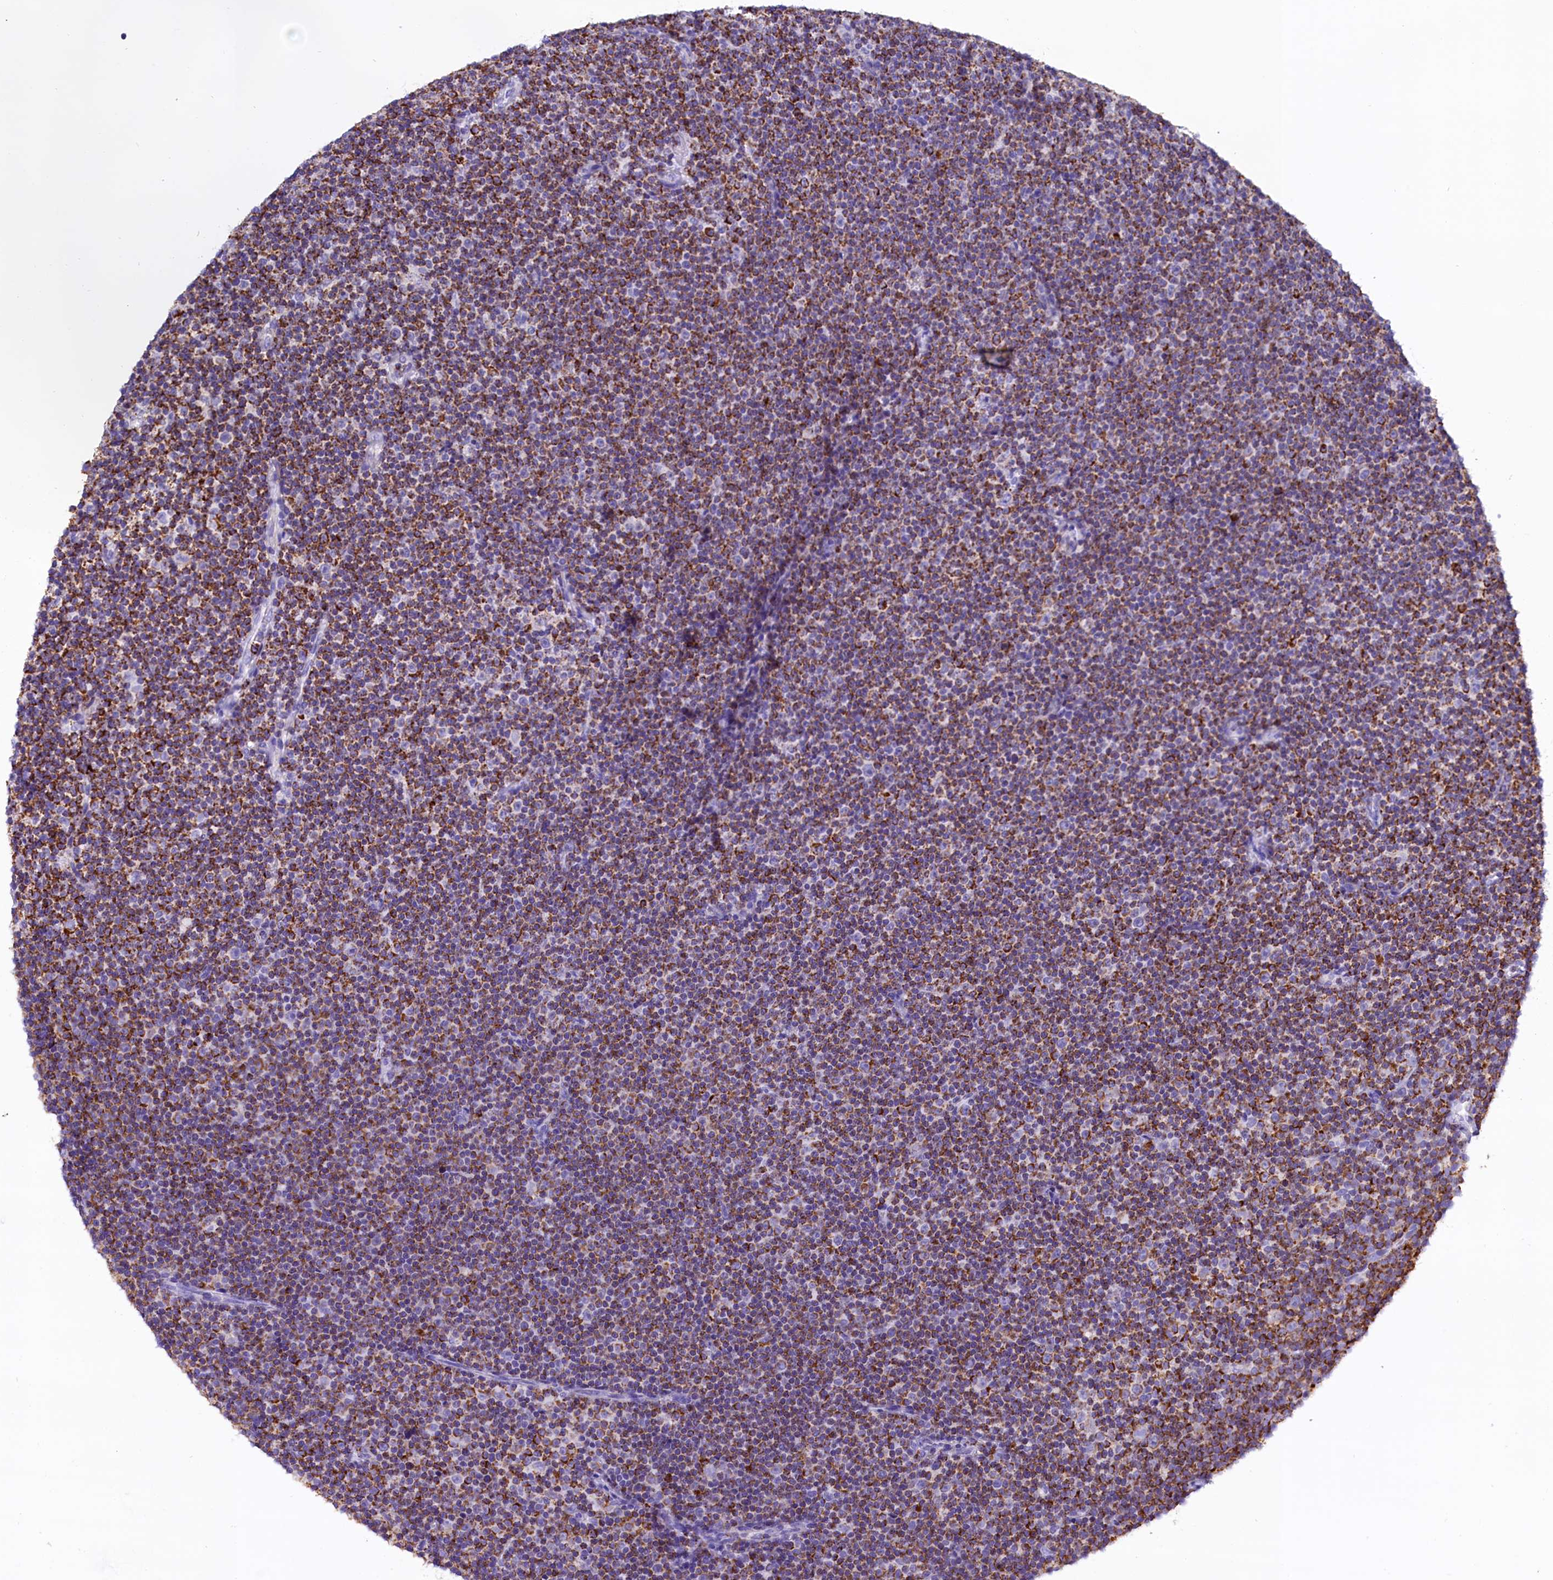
{"staining": {"intensity": "moderate", "quantity": ">75%", "location": "cytoplasmic/membranous"}, "tissue": "lymphoma", "cell_type": "Tumor cells", "image_type": "cancer", "snomed": [{"axis": "morphology", "description": "Malignant lymphoma, non-Hodgkin's type, Low grade"}, {"axis": "topography", "description": "Lymph node"}], "caption": "This is an image of immunohistochemistry (IHC) staining of low-grade malignant lymphoma, non-Hodgkin's type, which shows moderate positivity in the cytoplasmic/membranous of tumor cells.", "gene": "ABAT", "patient": {"sex": "female", "age": 67}}